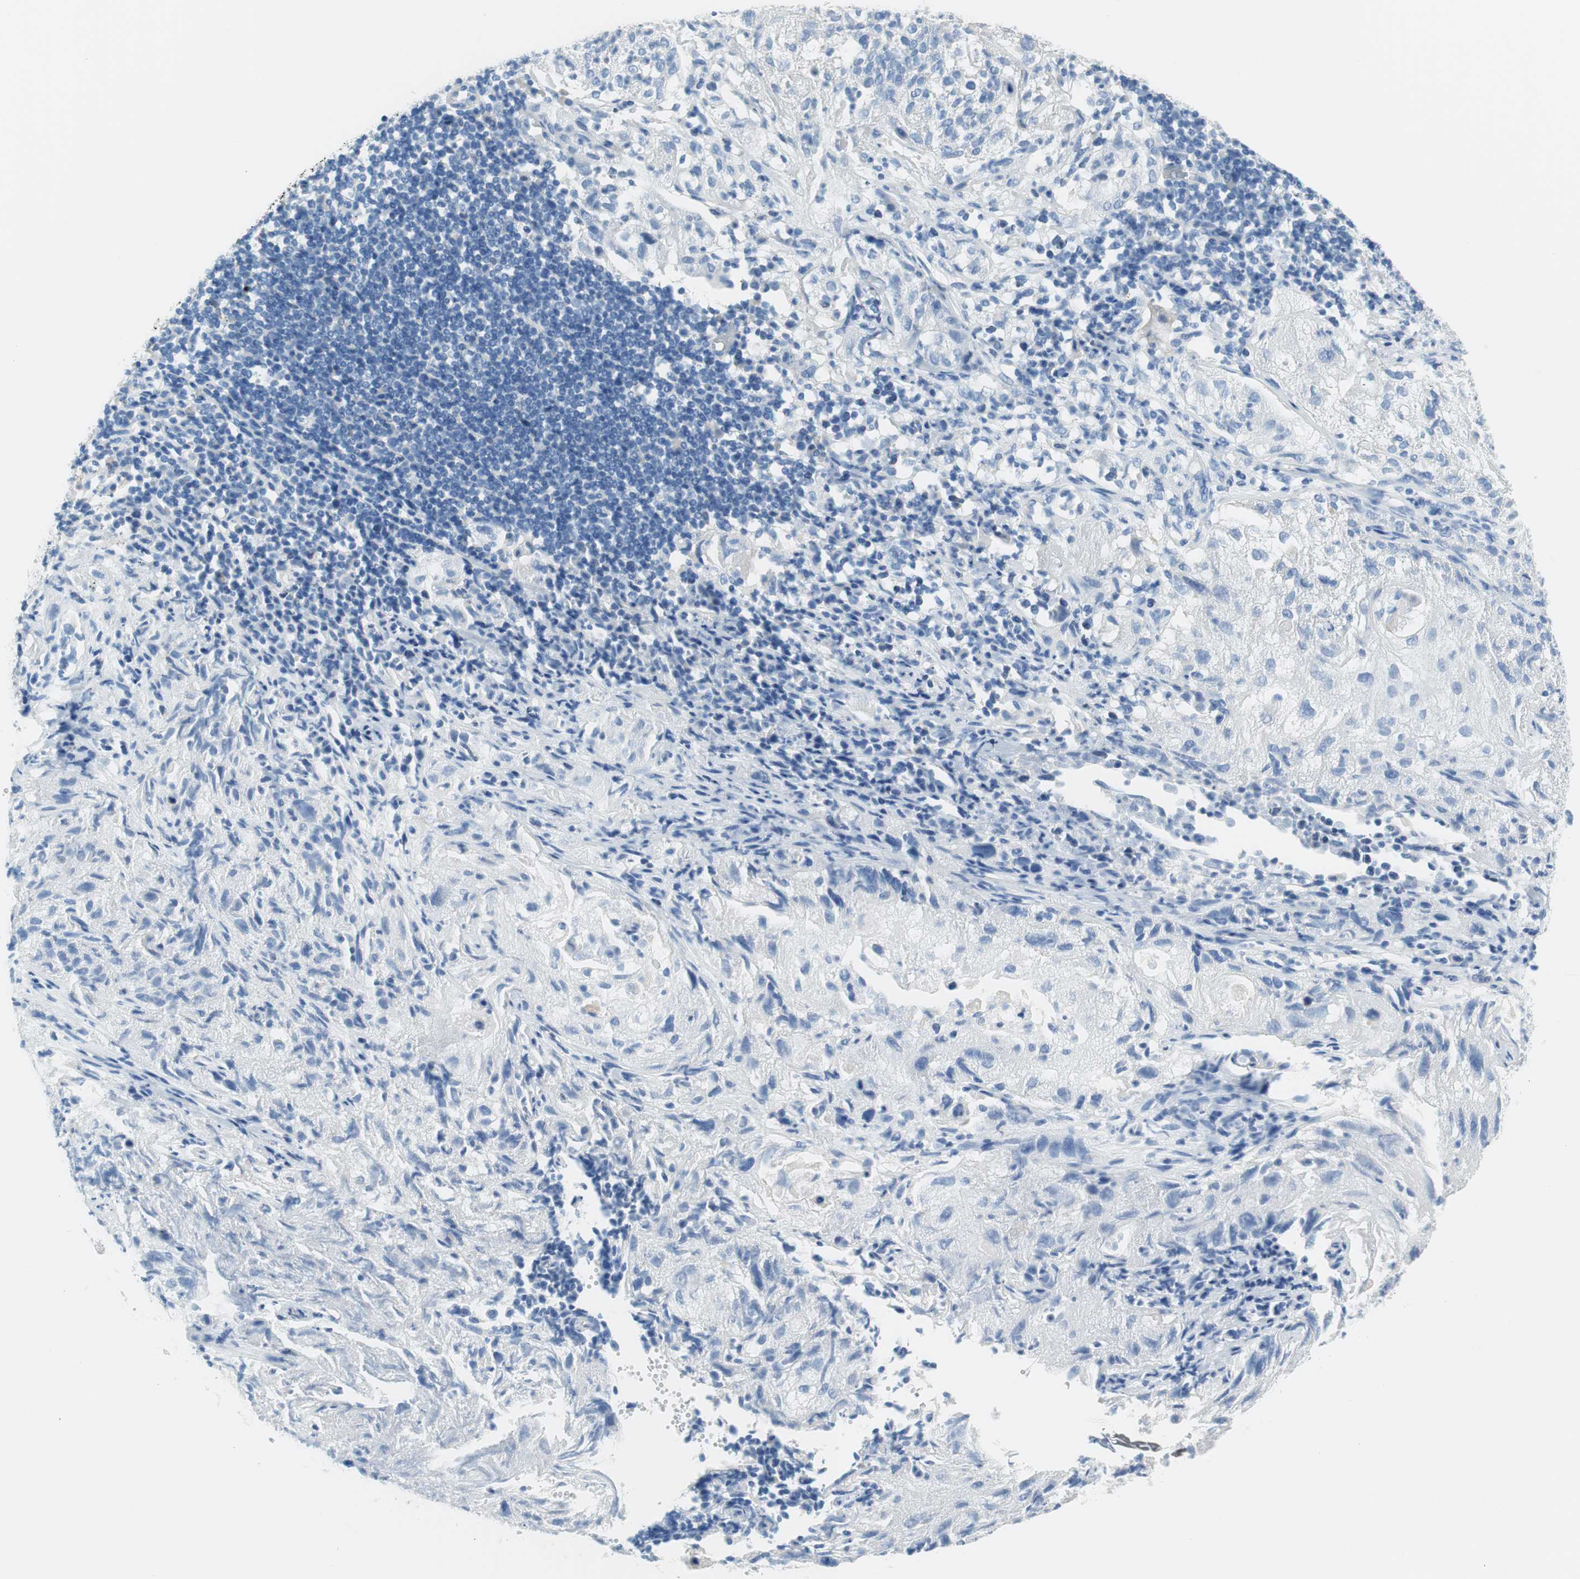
{"staining": {"intensity": "negative", "quantity": "none", "location": "none"}, "tissue": "lung cancer", "cell_type": "Tumor cells", "image_type": "cancer", "snomed": [{"axis": "morphology", "description": "Inflammation, NOS"}, {"axis": "morphology", "description": "Squamous cell carcinoma, NOS"}, {"axis": "topography", "description": "Lymph node"}, {"axis": "topography", "description": "Soft tissue"}, {"axis": "topography", "description": "Lung"}], "caption": "This histopathology image is of squamous cell carcinoma (lung) stained with immunohistochemistry (IHC) to label a protein in brown with the nuclei are counter-stained blue. There is no positivity in tumor cells.", "gene": "MYH1", "patient": {"sex": "male", "age": 66}}